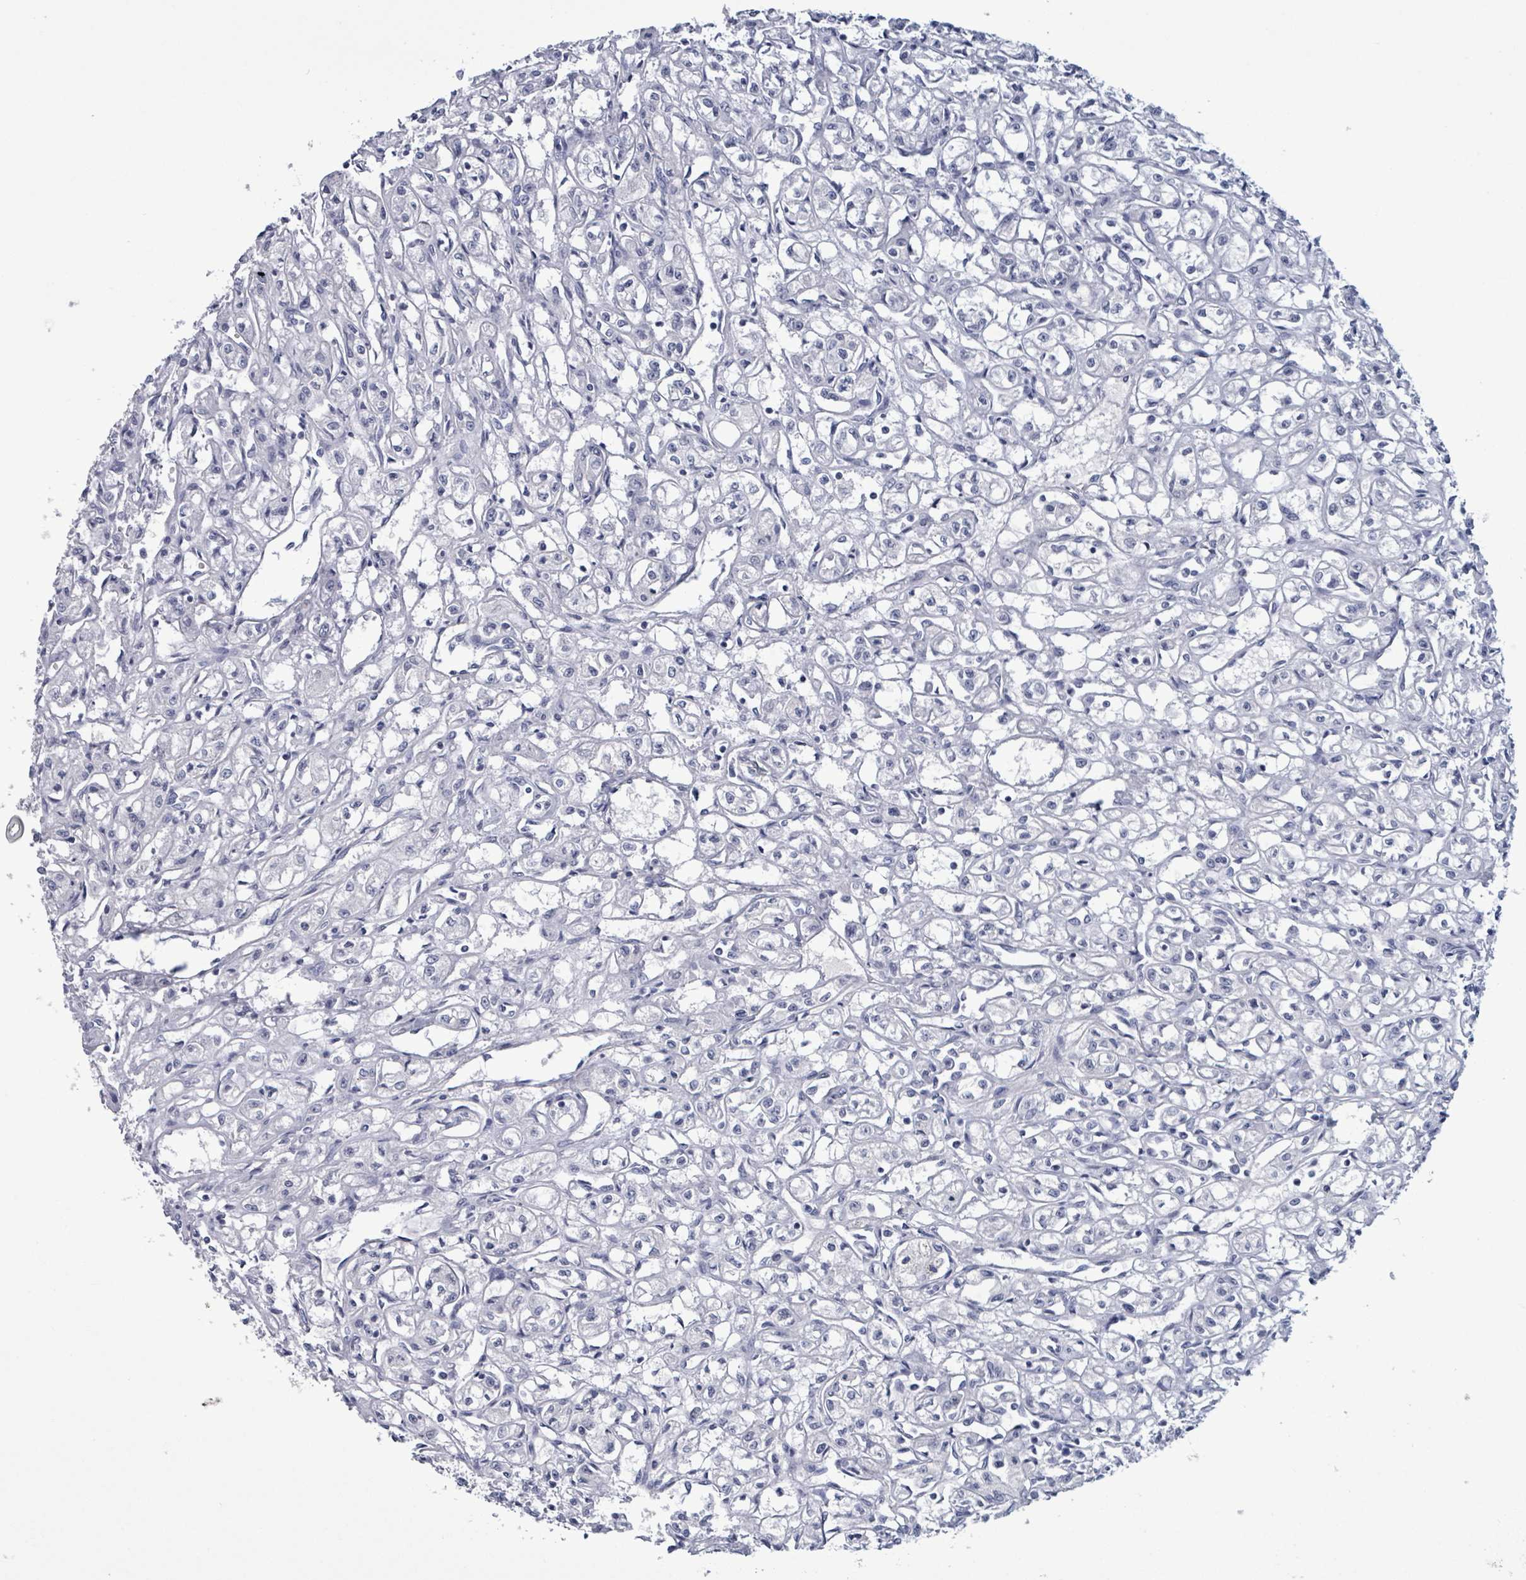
{"staining": {"intensity": "negative", "quantity": "none", "location": "none"}, "tissue": "renal cancer", "cell_type": "Tumor cells", "image_type": "cancer", "snomed": [{"axis": "morphology", "description": "Adenocarcinoma, NOS"}, {"axis": "topography", "description": "Kidney"}], "caption": "There is no significant positivity in tumor cells of renal cancer (adenocarcinoma). (Brightfield microscopy of DAB immunohistochemistry (IHC) at high magnification).", "gene": "NKX2-1", "patient": {"sex": "male", "age": 56}}